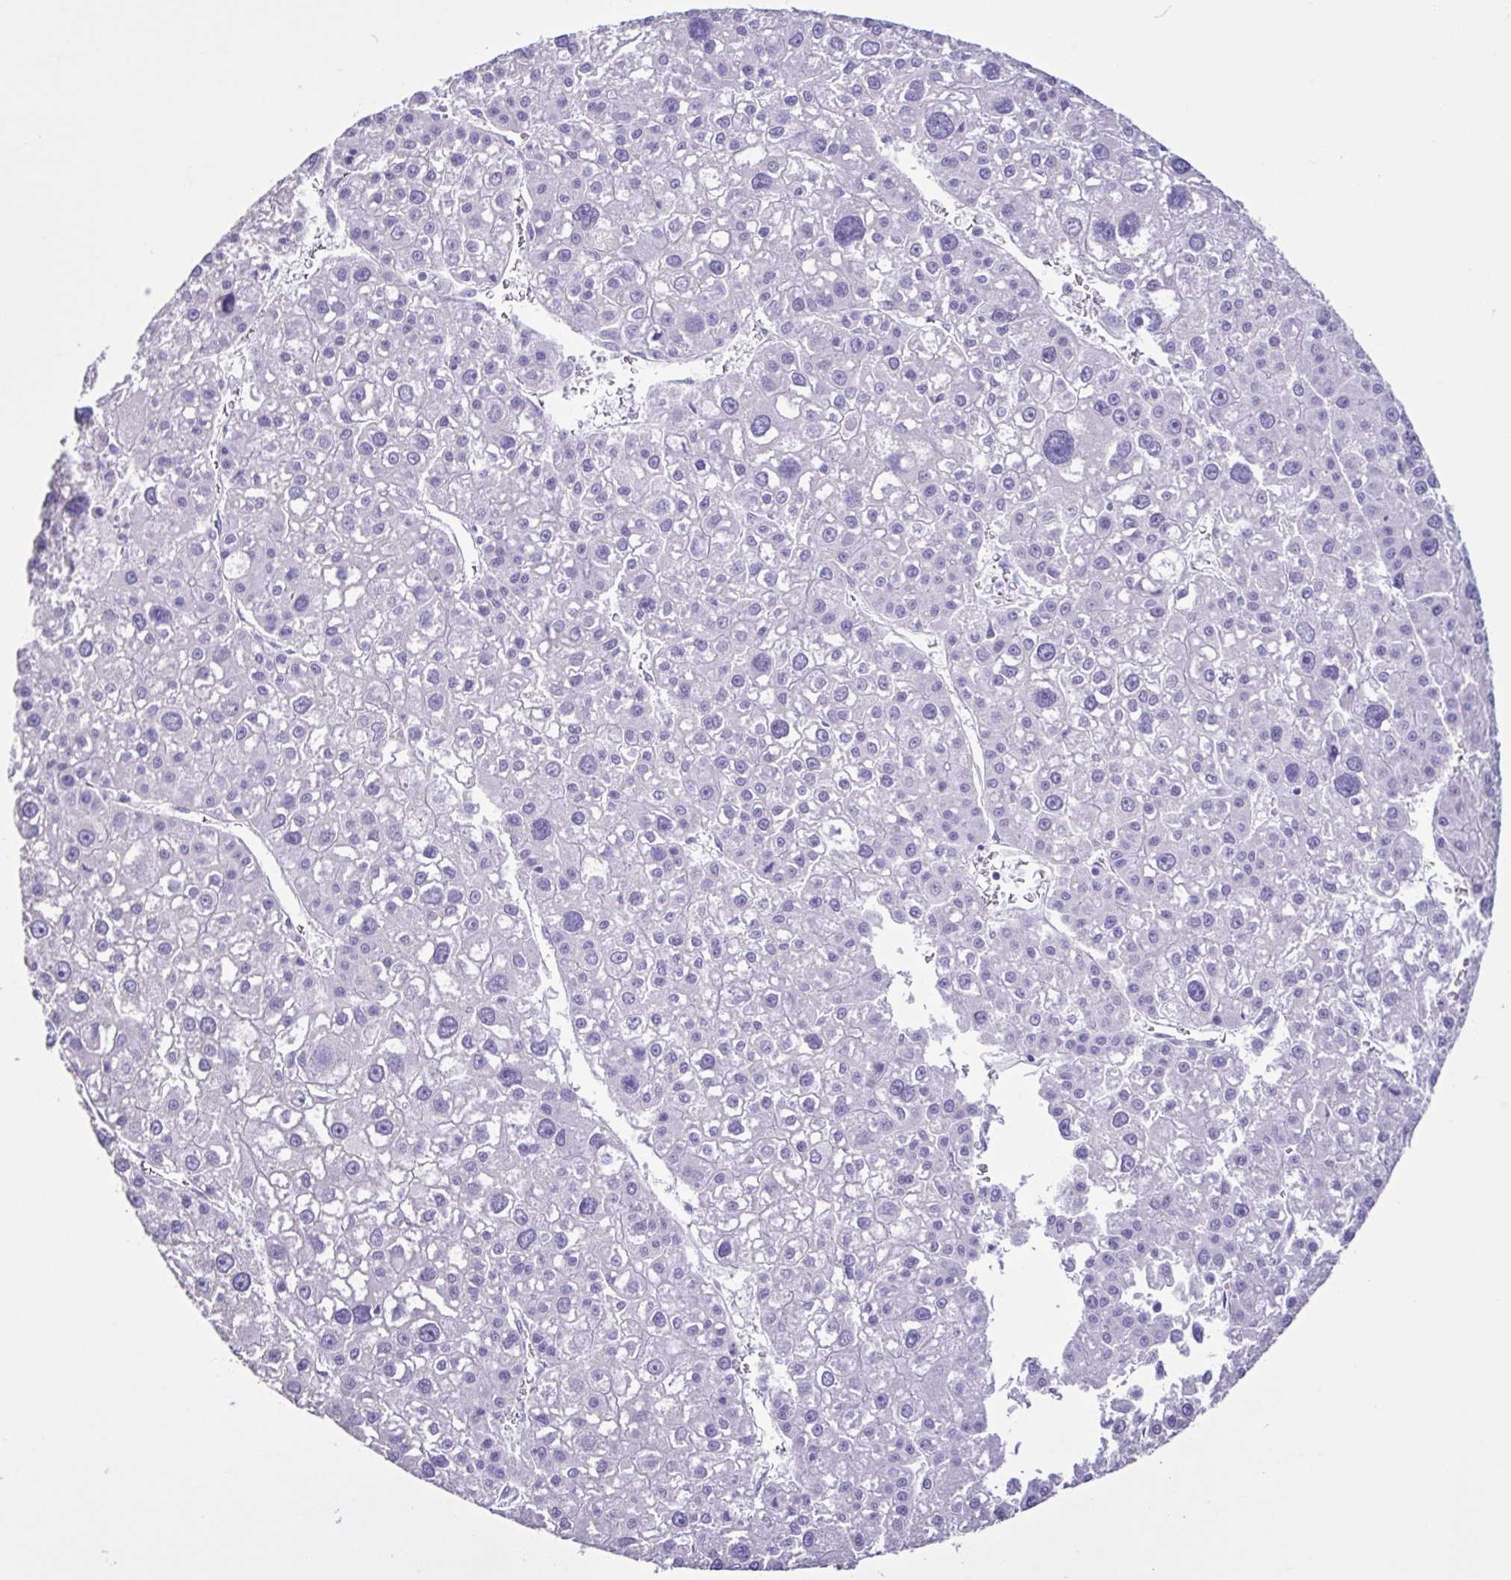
{"staining": {"intensity": "negative", "quantity": "none", "location": "none"}, "tissue": "liver cancer", "cell_type": "Tumor cells", "image_type": "cancer", "snomed": [{"axis": "morphology", "description": "Carcinoma, Hepatocellular, NOS"}, {"axis": "topography", "description": "Liver"}], "caption": "A high-resolution histopathology image shows immunohistochemistry staining of liver cancer, which reveals no significant expression in tumor cells.", "gene": "PLA2G4E", "patient": {"sex": "male", "age": 73}}